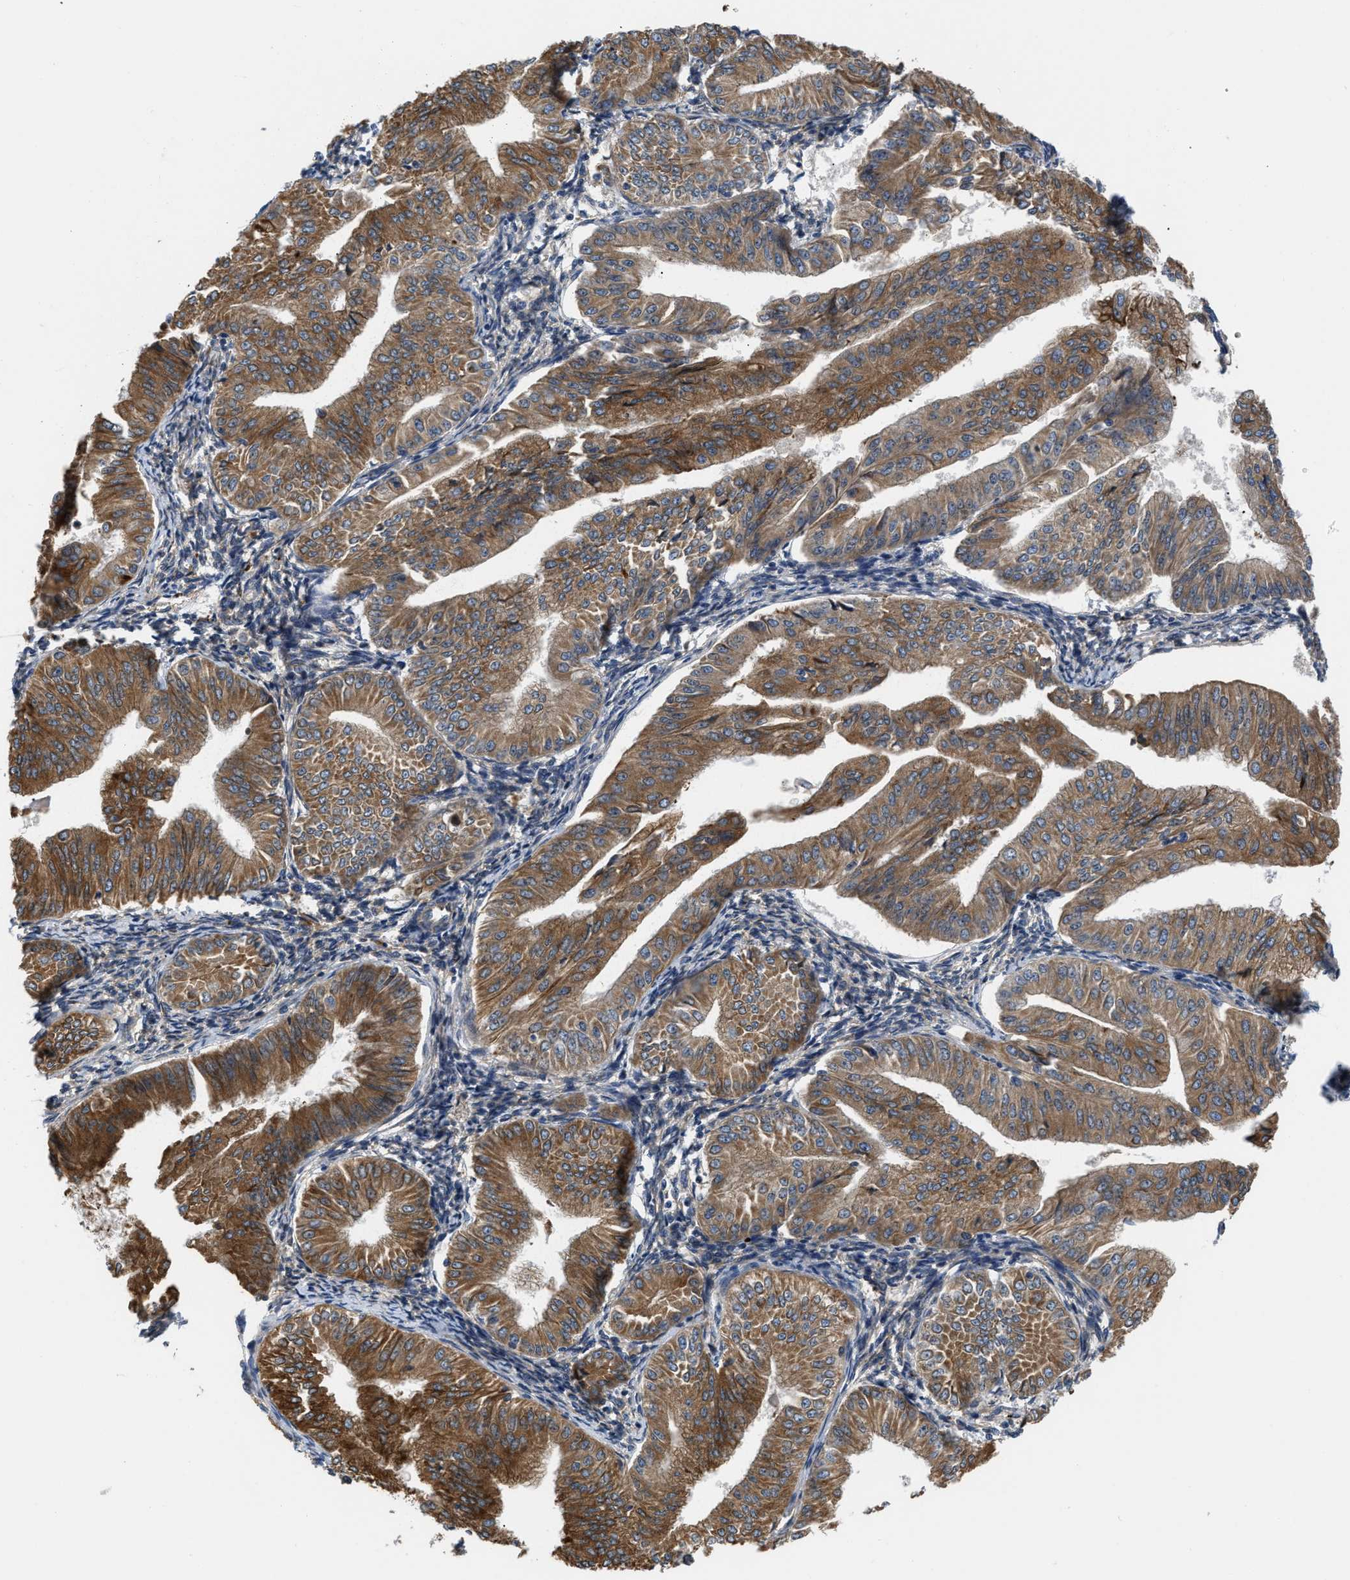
{"staining": {"intensity": "moderate", "quantity": ">75%", "location": "cytoplasmic/membranous"}, "tissue": "endometrial cancer", "cell_type": "Tumor cells", "image_type": "cancer", "snomed": [{"axis": "morphology", "description": "Normal tissue, NOS"}, {"axis": "morphology", "description": "Adenocarcinoma, NOS"}, {"axis": "topography", "description": "Endometrium"}], "caption": "Immunohistochemistry staining of endometrial cancer, which reveals medium levels of moderate cytoplasmic/membranous expression in approximately >75% of tumor cells indicating moderate cytoplasmic/membranous protein positivity. The staining was performed using DAB (3,3'-diaminobenzidine) (brown) for protein detection and nuclei were counterstained in hematoxylin (blue).", "gene": "CEP128", "patient": {"sex": "female", "age": 53}}